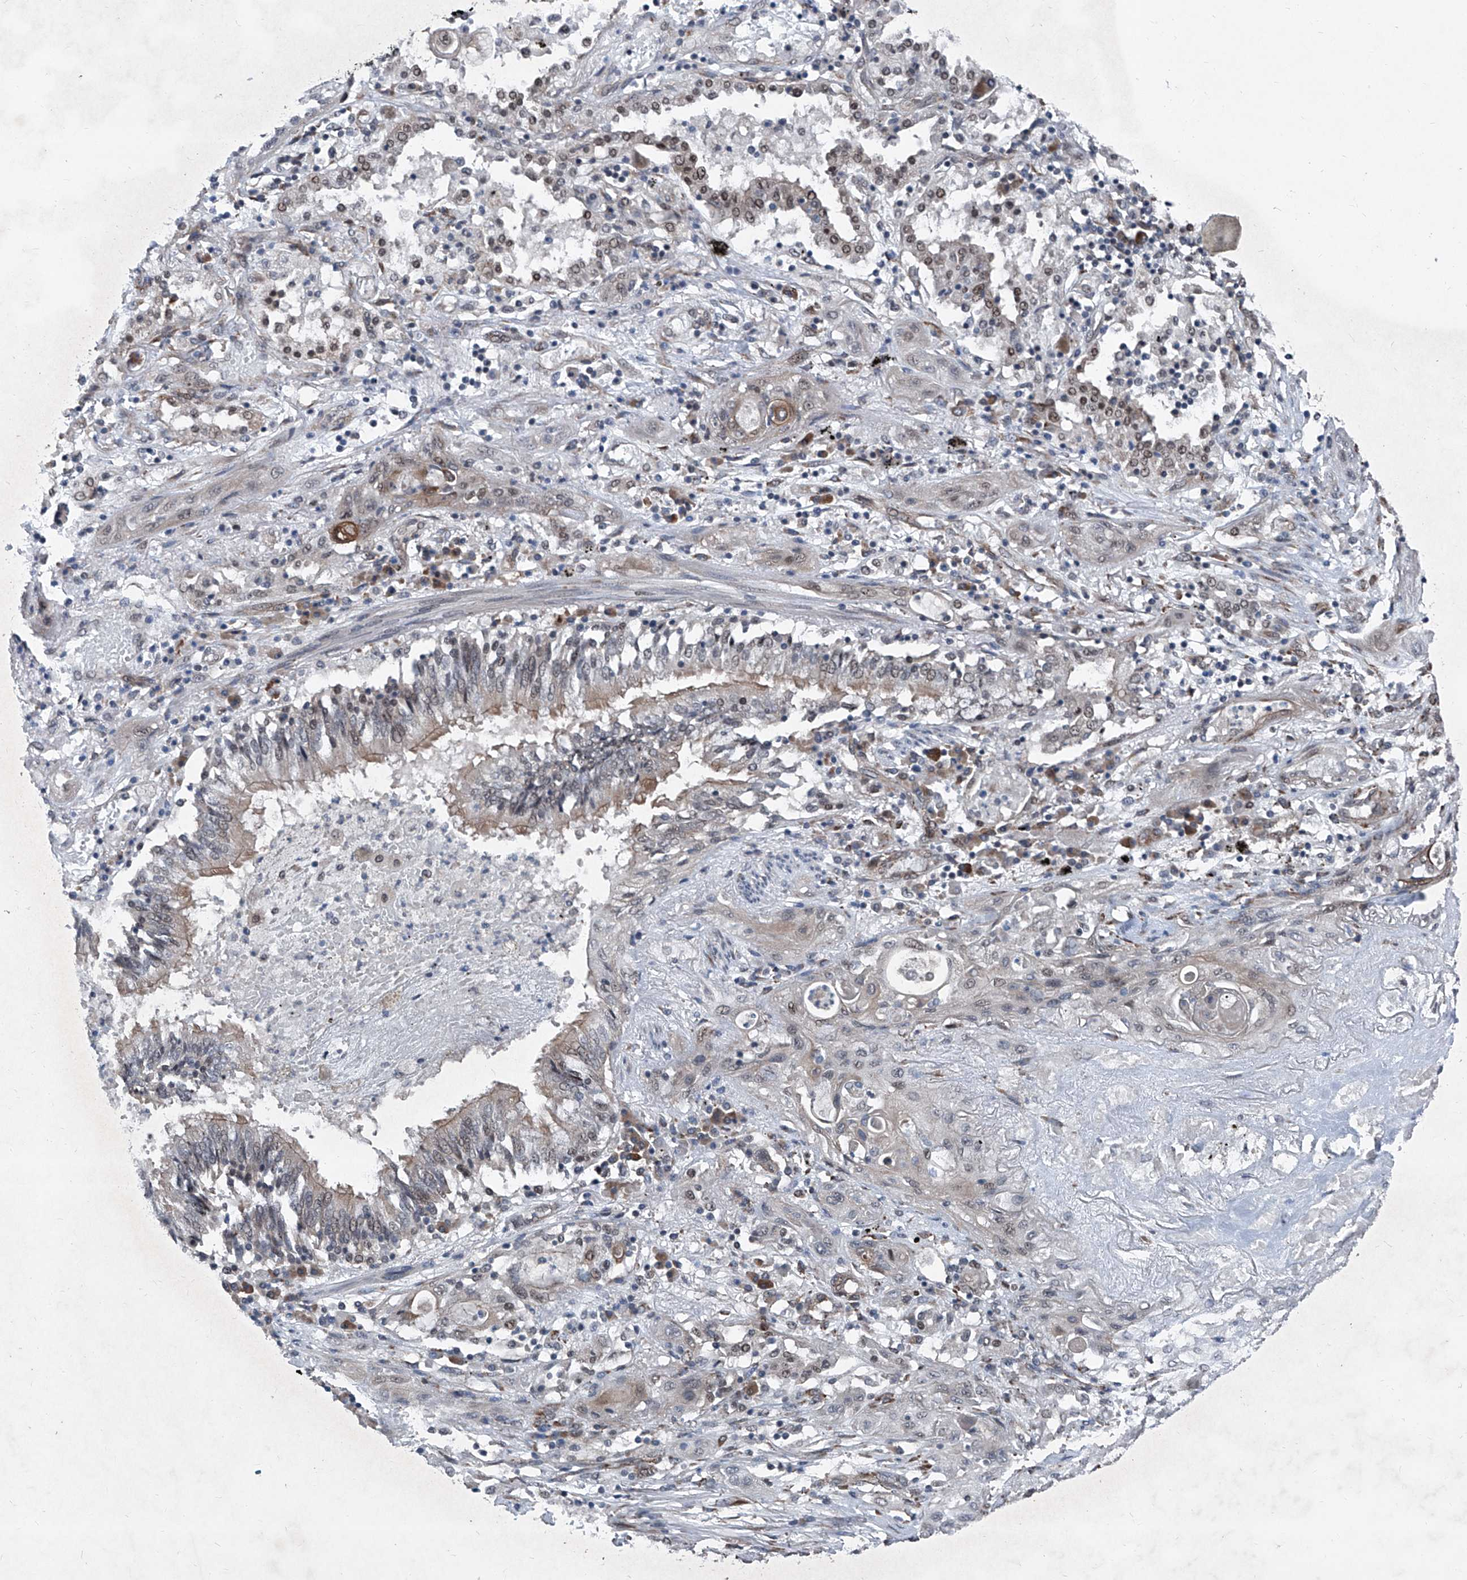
{"staining": {"intensity": "negative", "quantity": "none", "location": "none"}, "tissue": "lung cancer", "cell_type": "Tumor cells", "image_type": "cancer", "snomed": [{"axis": "morphology", "description": "Squamous cell carcinoma, NOS"}, {"axis": "topography", "description": "Lung"}], "caption": "An immunohistochemistry (IHC) photomicrograph of lung cancer is shown. There is no staining in tumor cells of lung cancer.", "gene": "COA7", "patient": {"sex": "female", "age": 47}}